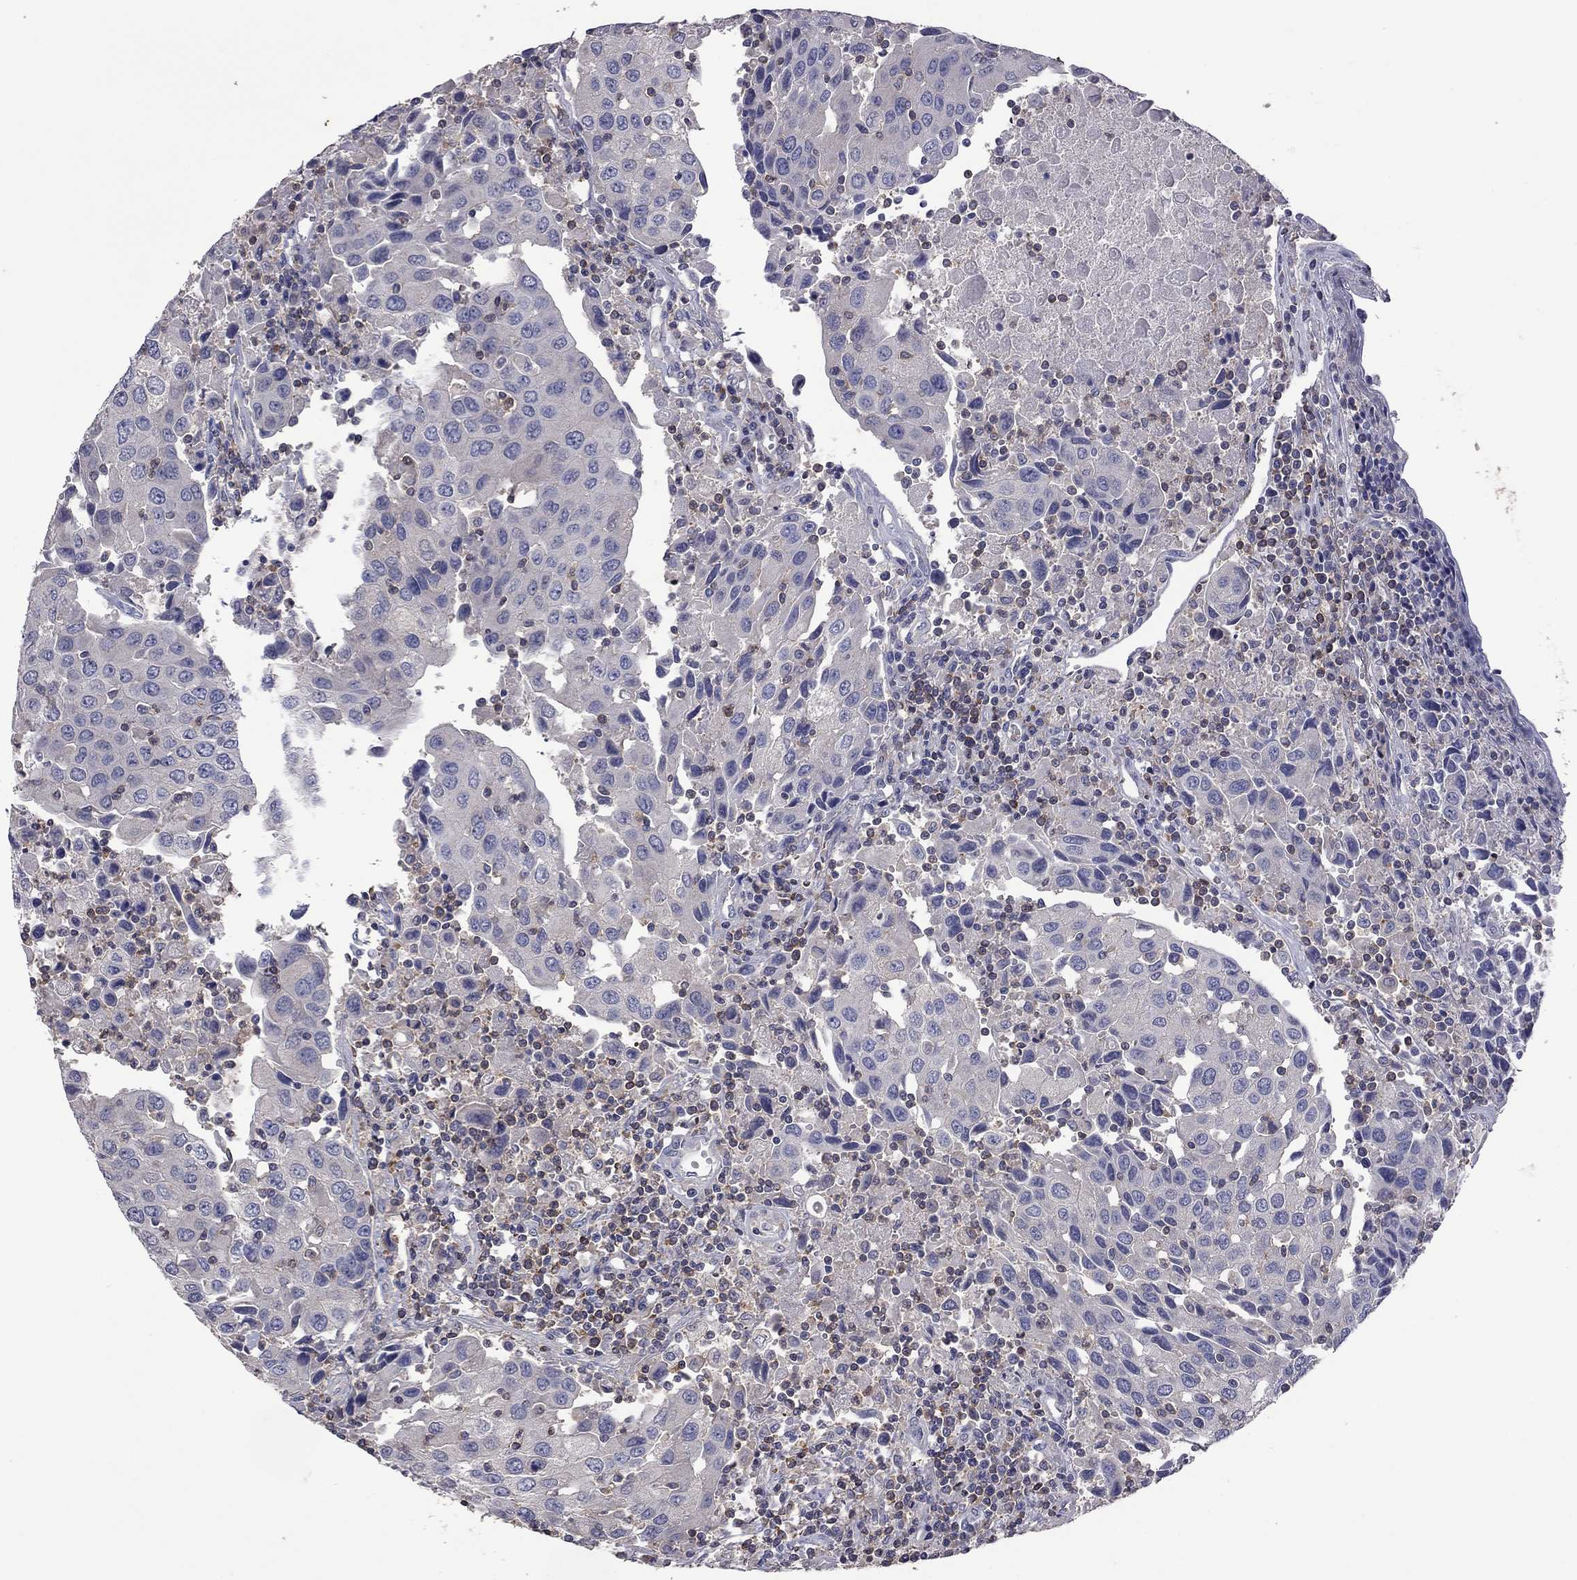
{"staining": {"intensity": "negative", "quantity": "none", "location": "none"}, "tissue": "urothelial cancer", "cell_type": "Tumor cells", "image_type": "cancer", "snomed": [{"axis": "morphology", "description": "Urothelial carcinoma, High grade"}, {"axis": "topography", "description": "Urinary bladder"}], "caption": "Micrograph shows no significant protein staining in tumor cells of urothelial cancer.", "gene": "IPCEF1", "patient": {"sex": "female", "age": 85}}